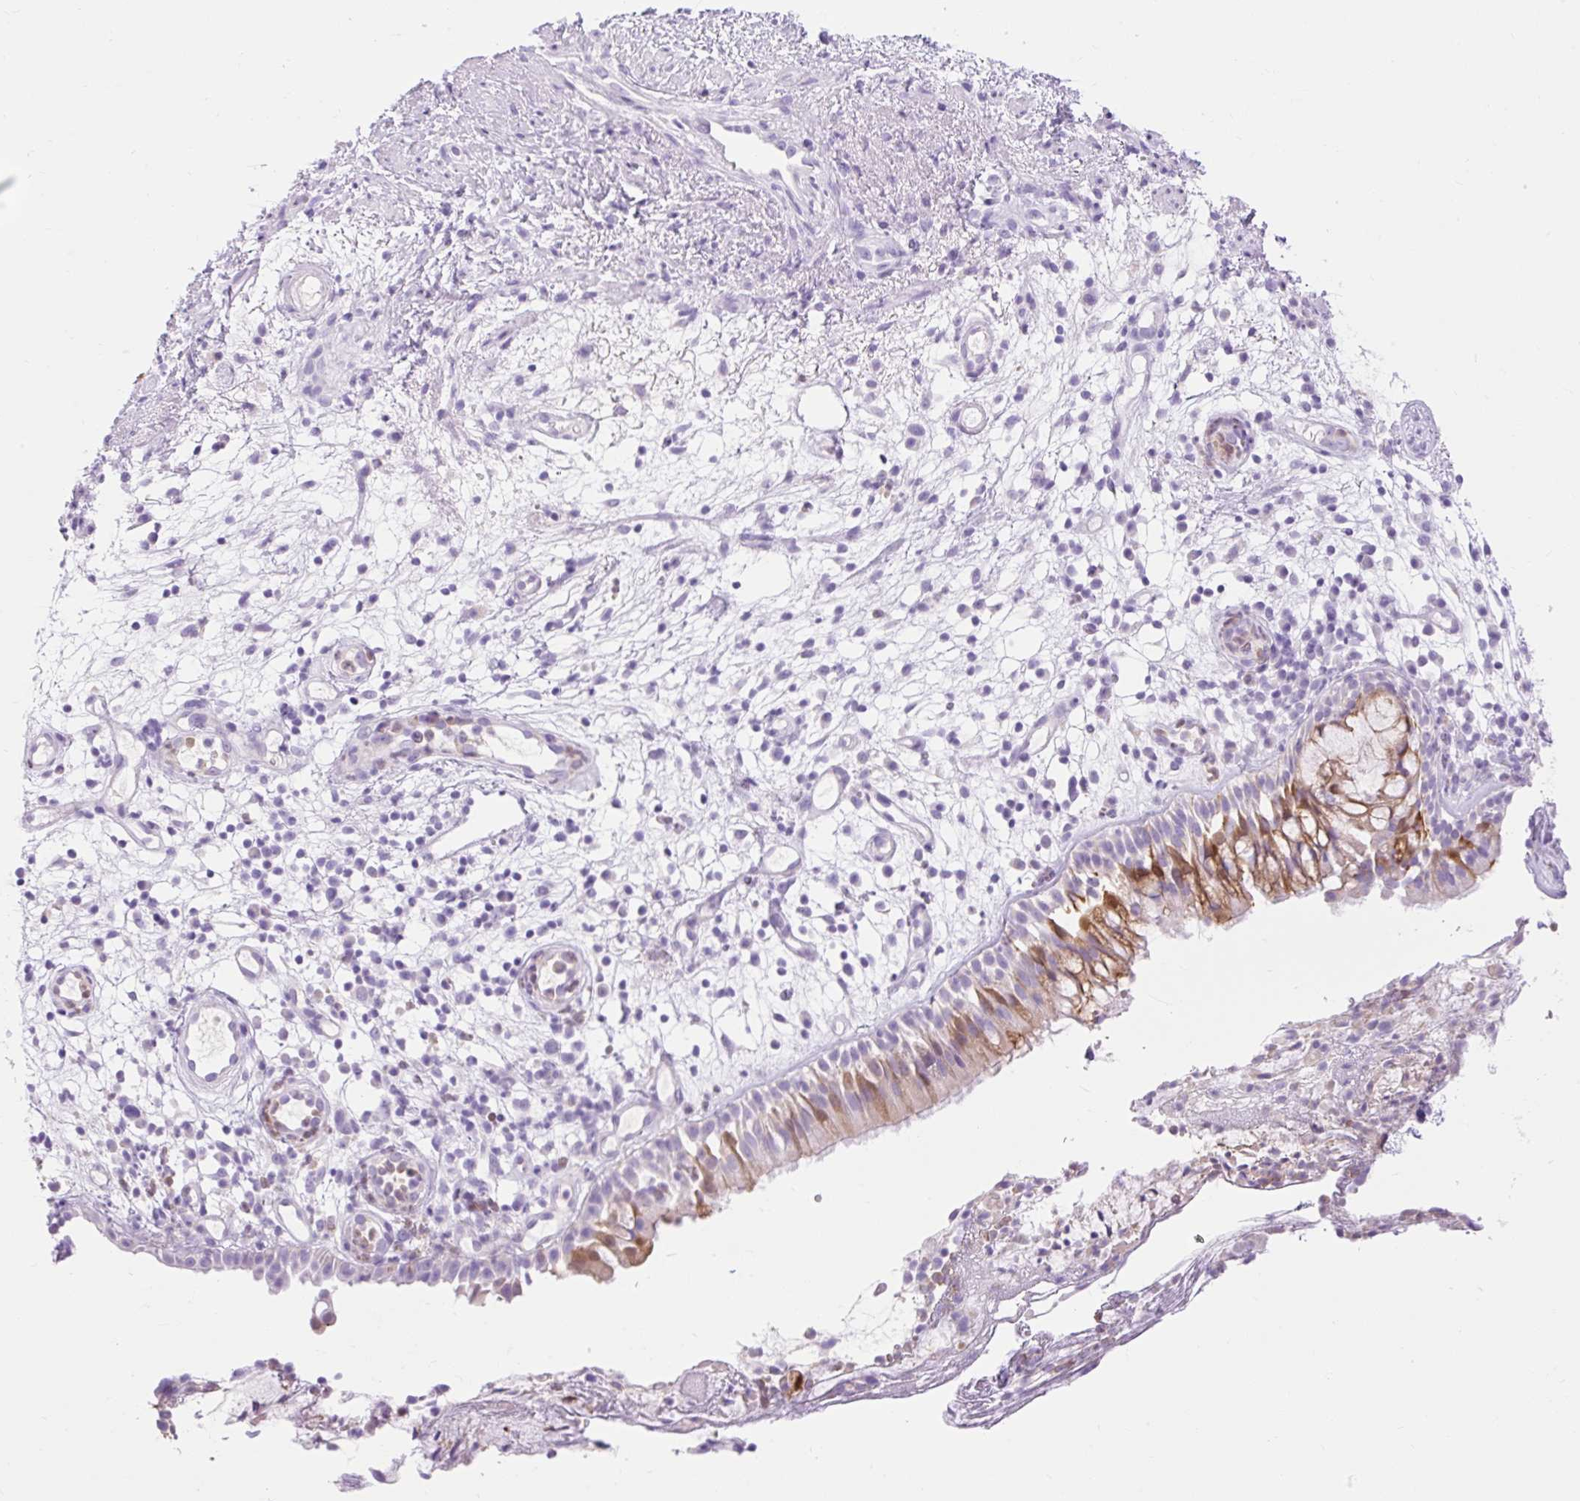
{"staining": {"intensity": "moderate", "quantity": "<25%", "location": "cytoplasmic/membranous,nuclear"}, "tissue": "nasopharynx", "cell_type": "Respiratory epithelial cells", "image_type": "normal", "snomed": [{"axis": "morphology", "description": "Normal tissue, NOS"}, {"axis": "morphology", "description": "Inflammation, NOS"}, {"axis": "topography", "description": "Nasopharynx"}], "caption": "Immunohistochemistry of benign nasopharynx demonstrates low levels of moderate cytoplasmic/membranous,nuclear staining in approximately <25% of respiratory epithelial cells.", "gene": "SLC25A40", "patient": {"sex": "male", "age": 54}}